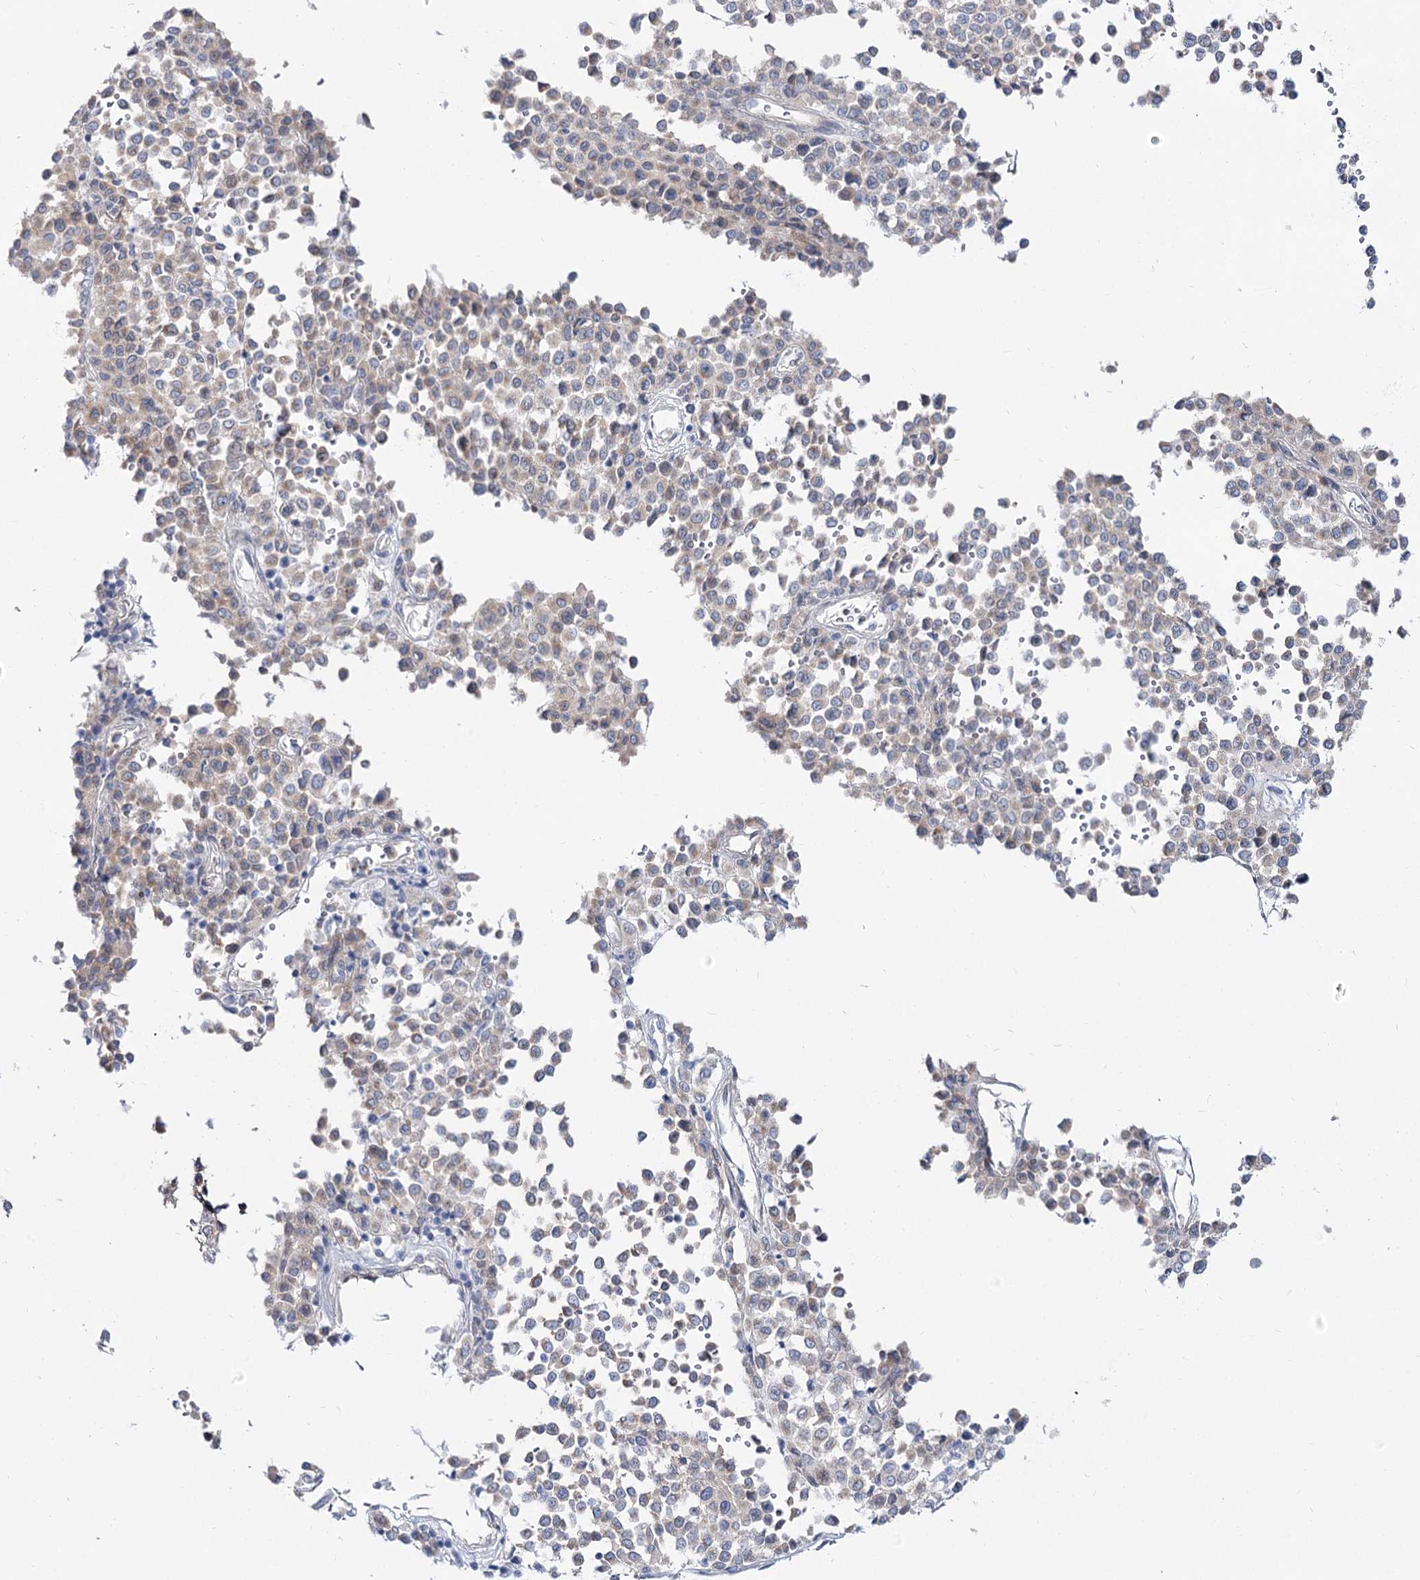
{"staining": {"intensity": "negative", "quantity": "none", "location": "none"}, "tissue": "melanoma", "cell_type": "Tumor cells", "image_type": "cancer", "snomed": [{"axis": "morphology", "description": "Malignant melanoma, Metastatic site"}, {"axis": "topography", "description": "Pancreas"}], "caption": "This is an IHC image of human malignant melanoma (metastatic site). There is no staining in tumor cells.", "gene": "SUOX", "patient": {"sex": "female", "age": 30}}